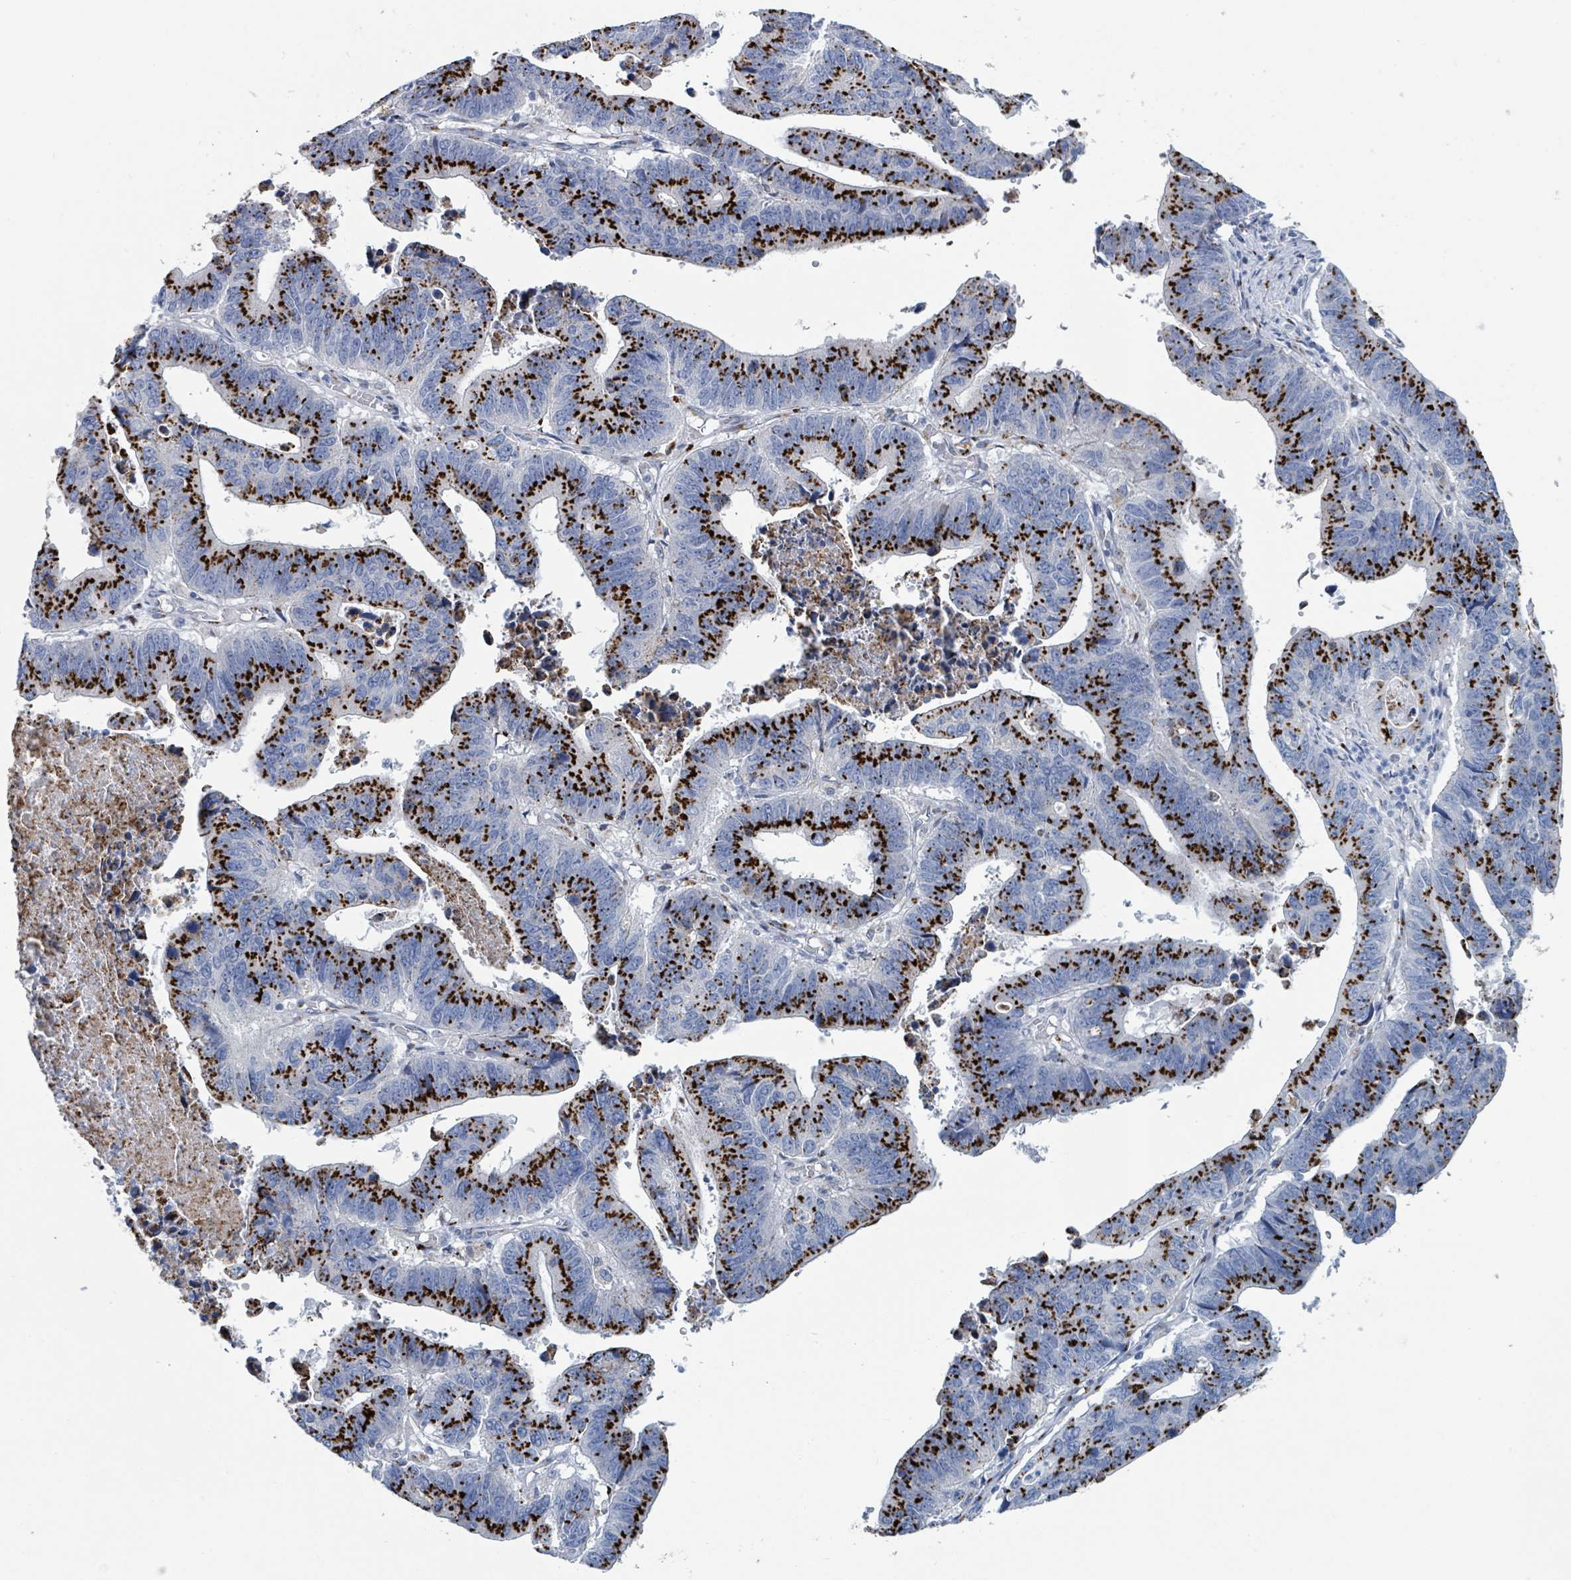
{"staining": {"intensity": "strong", "quantity": "25%-75%", "location": "cytoplasmic/membranous"}, "tissue": "stomach cancer", "cell_type": "Tumor cells", "image_type": "cancer", "snomed": [{"axis": "morphology", "description": "Adenocarcinoma, NOS"}, {"axis": "topography", "description": "Stomach"}], "caption": "Approximately 25%-75% of tumor cells in human stomach cancer show strong cytoplasmic/membranous protein positivity as visualized by brown immunohistochemical staining.", "gene": "DCAF5", "patient": {"sex": "male", "age": 59}}